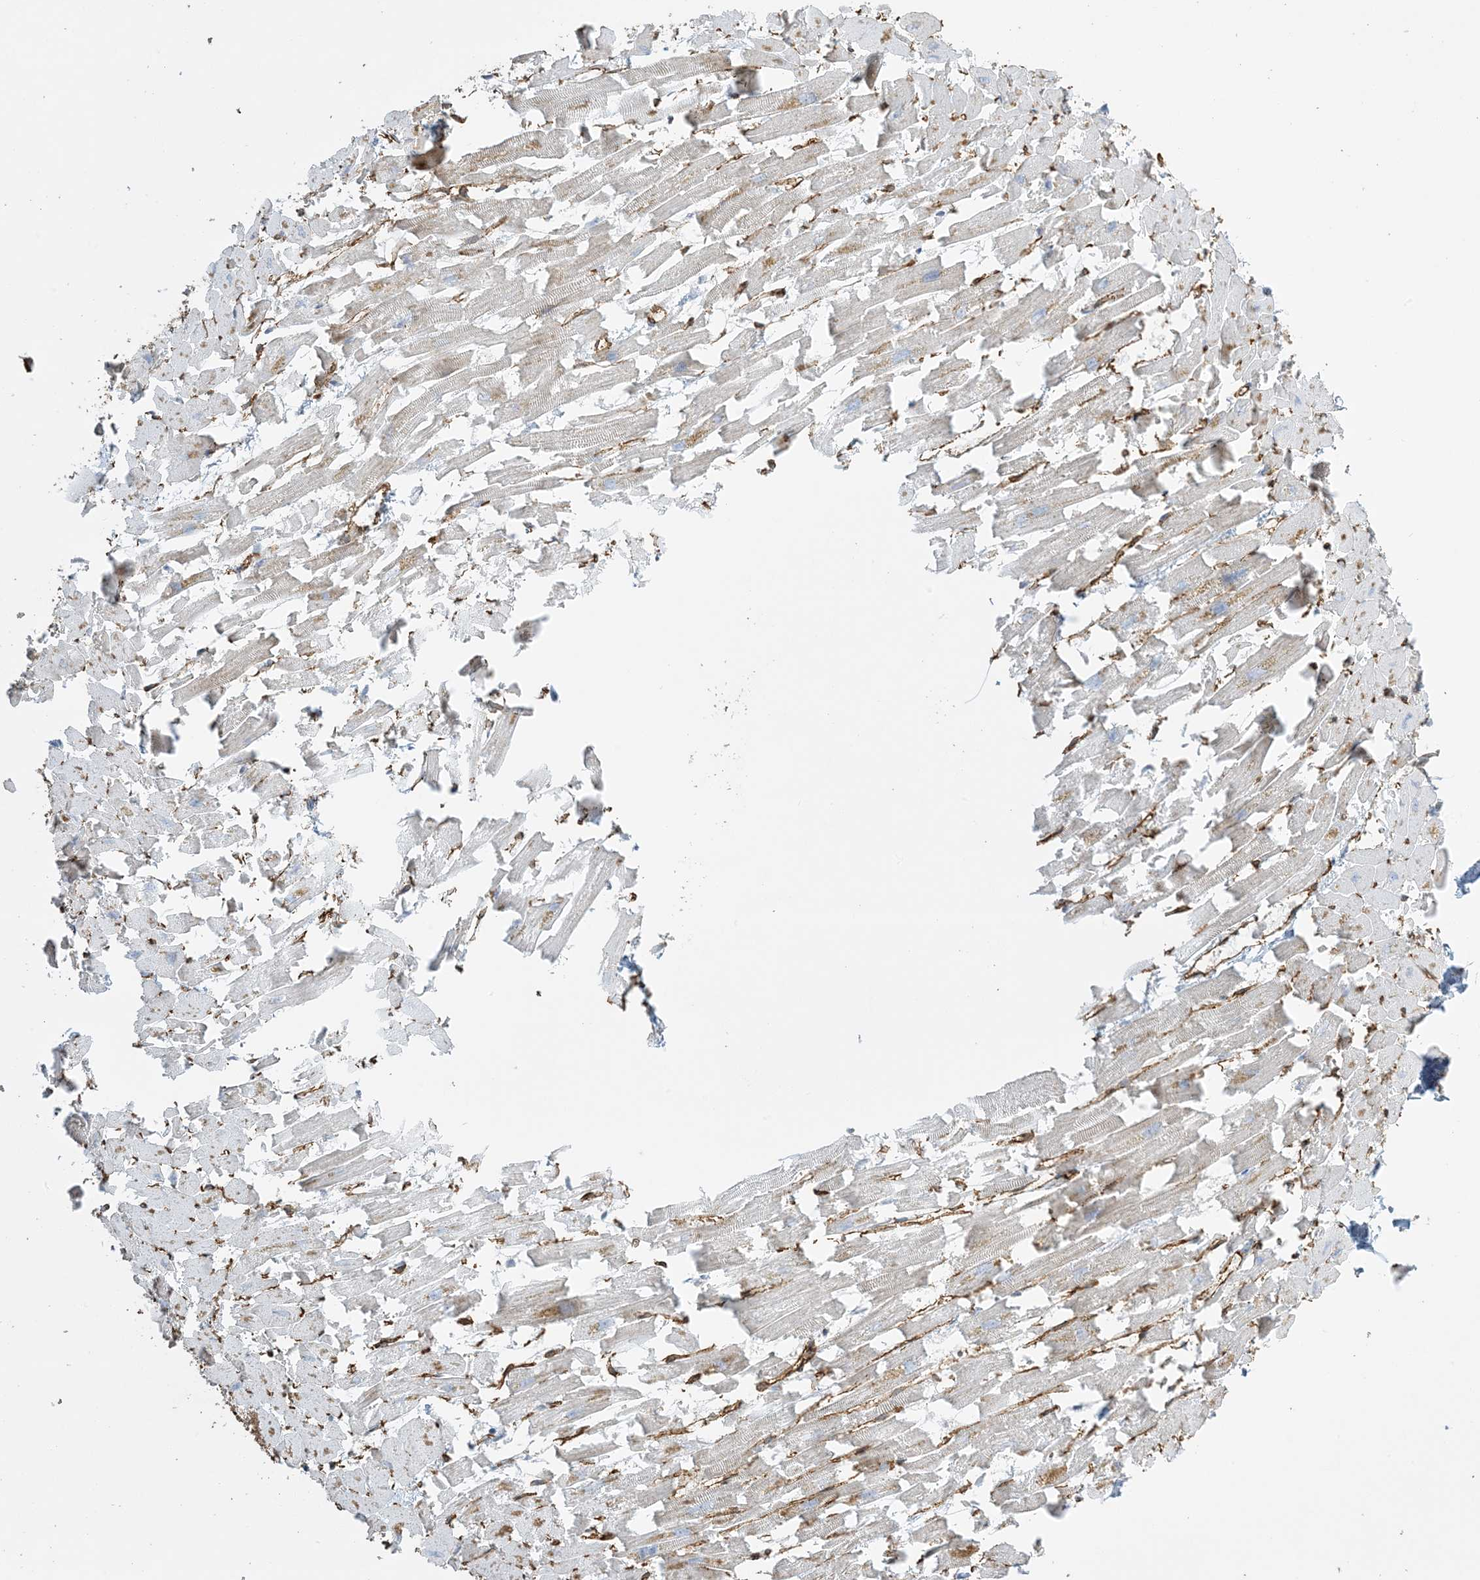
{"staining": {"intensity": "moderate", "quantity": "<25%", "location": "cytoplasmic/membranous"}, "tissue": "heart muscle", "cell_type": "Cardiomyocytes", "image_type": "normal", "snomed": [{"axis": "morphology", "description": "Normal tissue, NOS"}, {"axis": "topography", "description": "Heart"}], "caption": "DAB immunohistochemical staining of unremarkable heart muscle demonstrates moderate cytoplasmic/membranous protein positivity in about <25% of cardiomyocytes.", "gene": "AGA", "patient": {"sex": "female", "age": 64}}